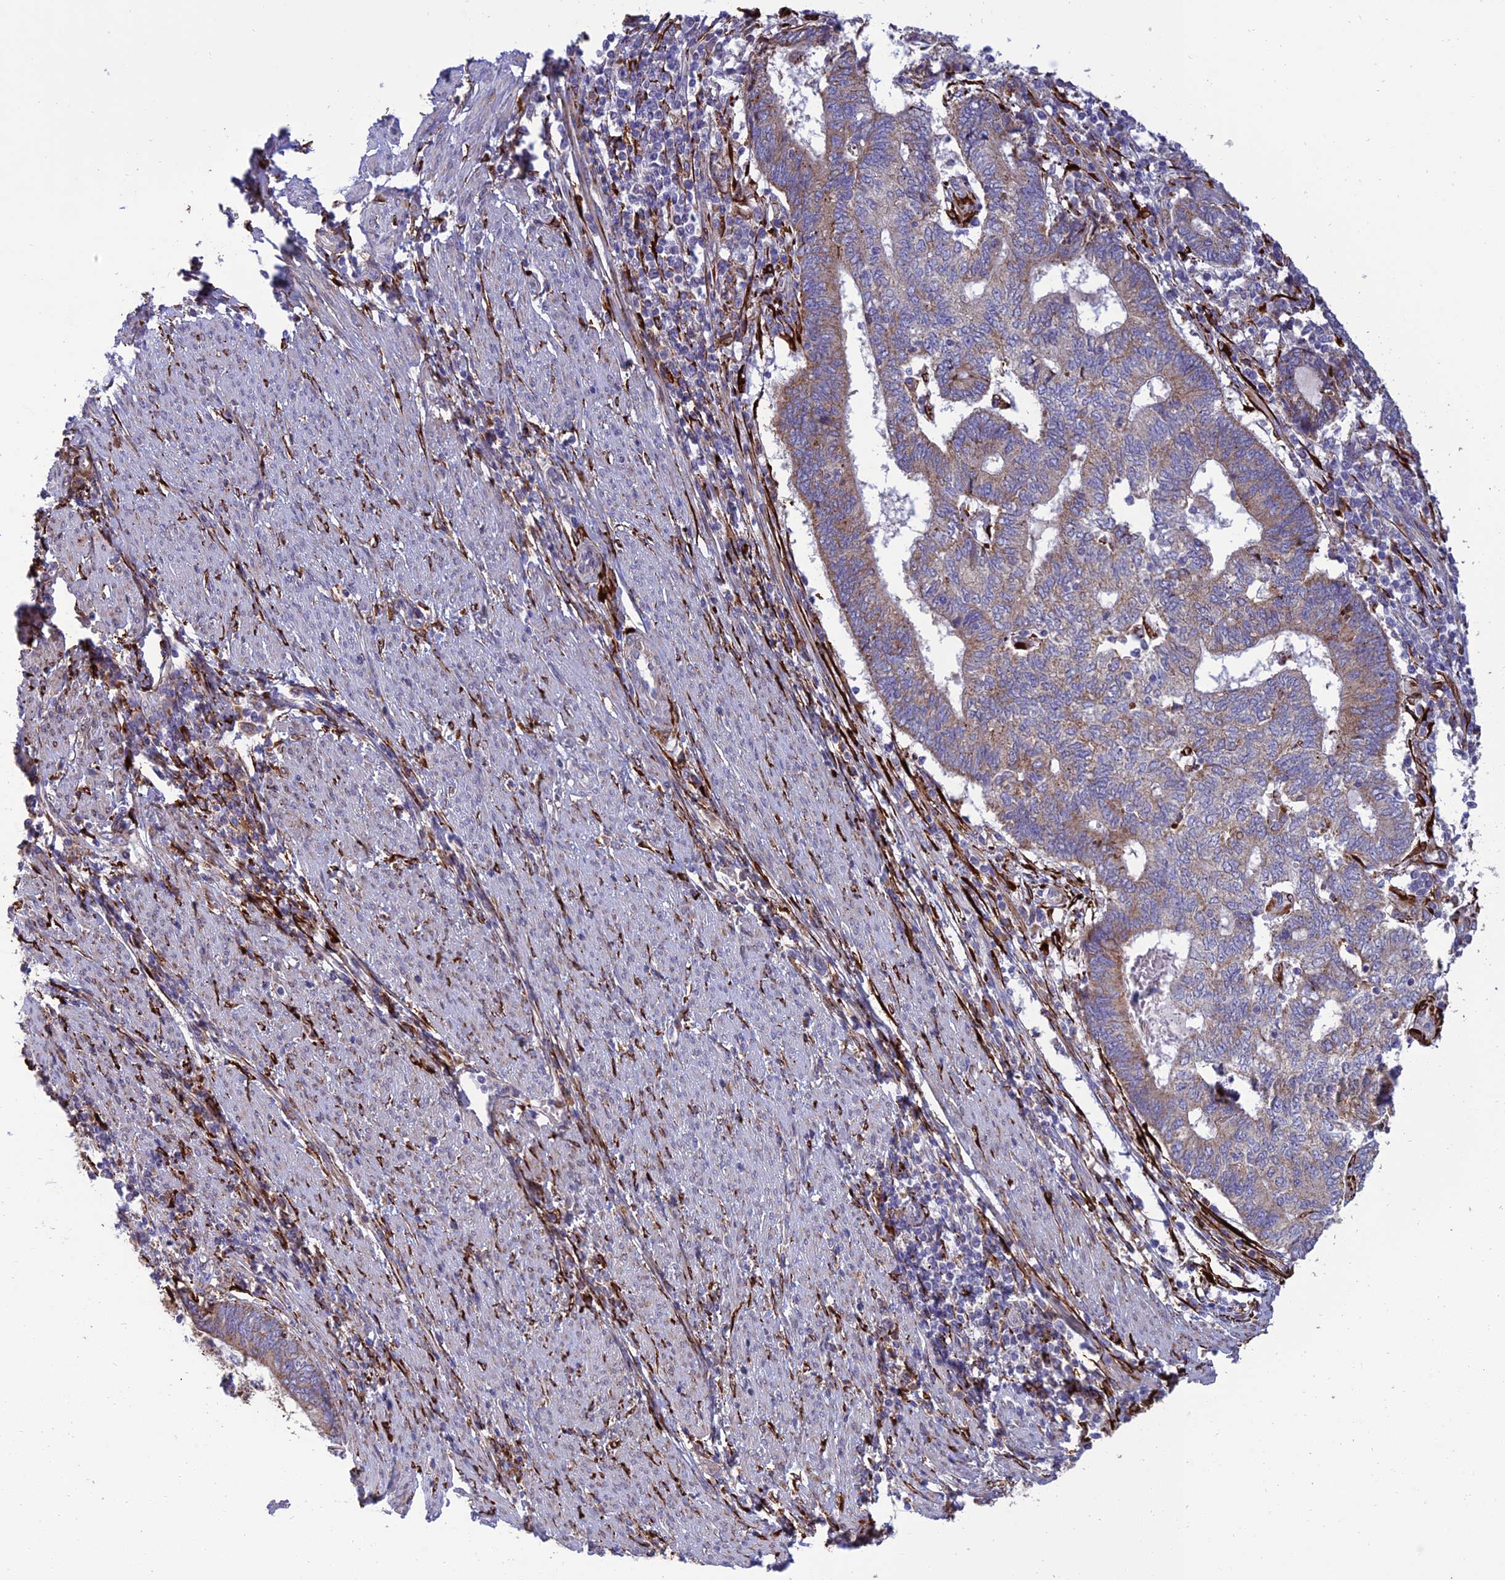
{"staining": {"intensity": "weak", "quantity": "25%-75%", "location": "cytoplasmic/membranous"}, "tissue": "endometrial cancer", "cell_type": "Tumor cells", "image_type": "cancer", "snomed": [{"axis": "morphology", "description": "Adenocarcinoma, NOS"}, {"axis": "topography", "description": "Uterus"}, {"axis": "topography", "description": "Endometrium"}], "caption": "An immunohistochemistry (IHC) histopathology image of tumor tissue is shown. Protein staining in brown highlights weak cytoplasmic/membranous positivity in adenocarcinoma (endometrial) within tumor cells.", "gene": "RCN3", "patient": {"sex": "female", "age": 70}}